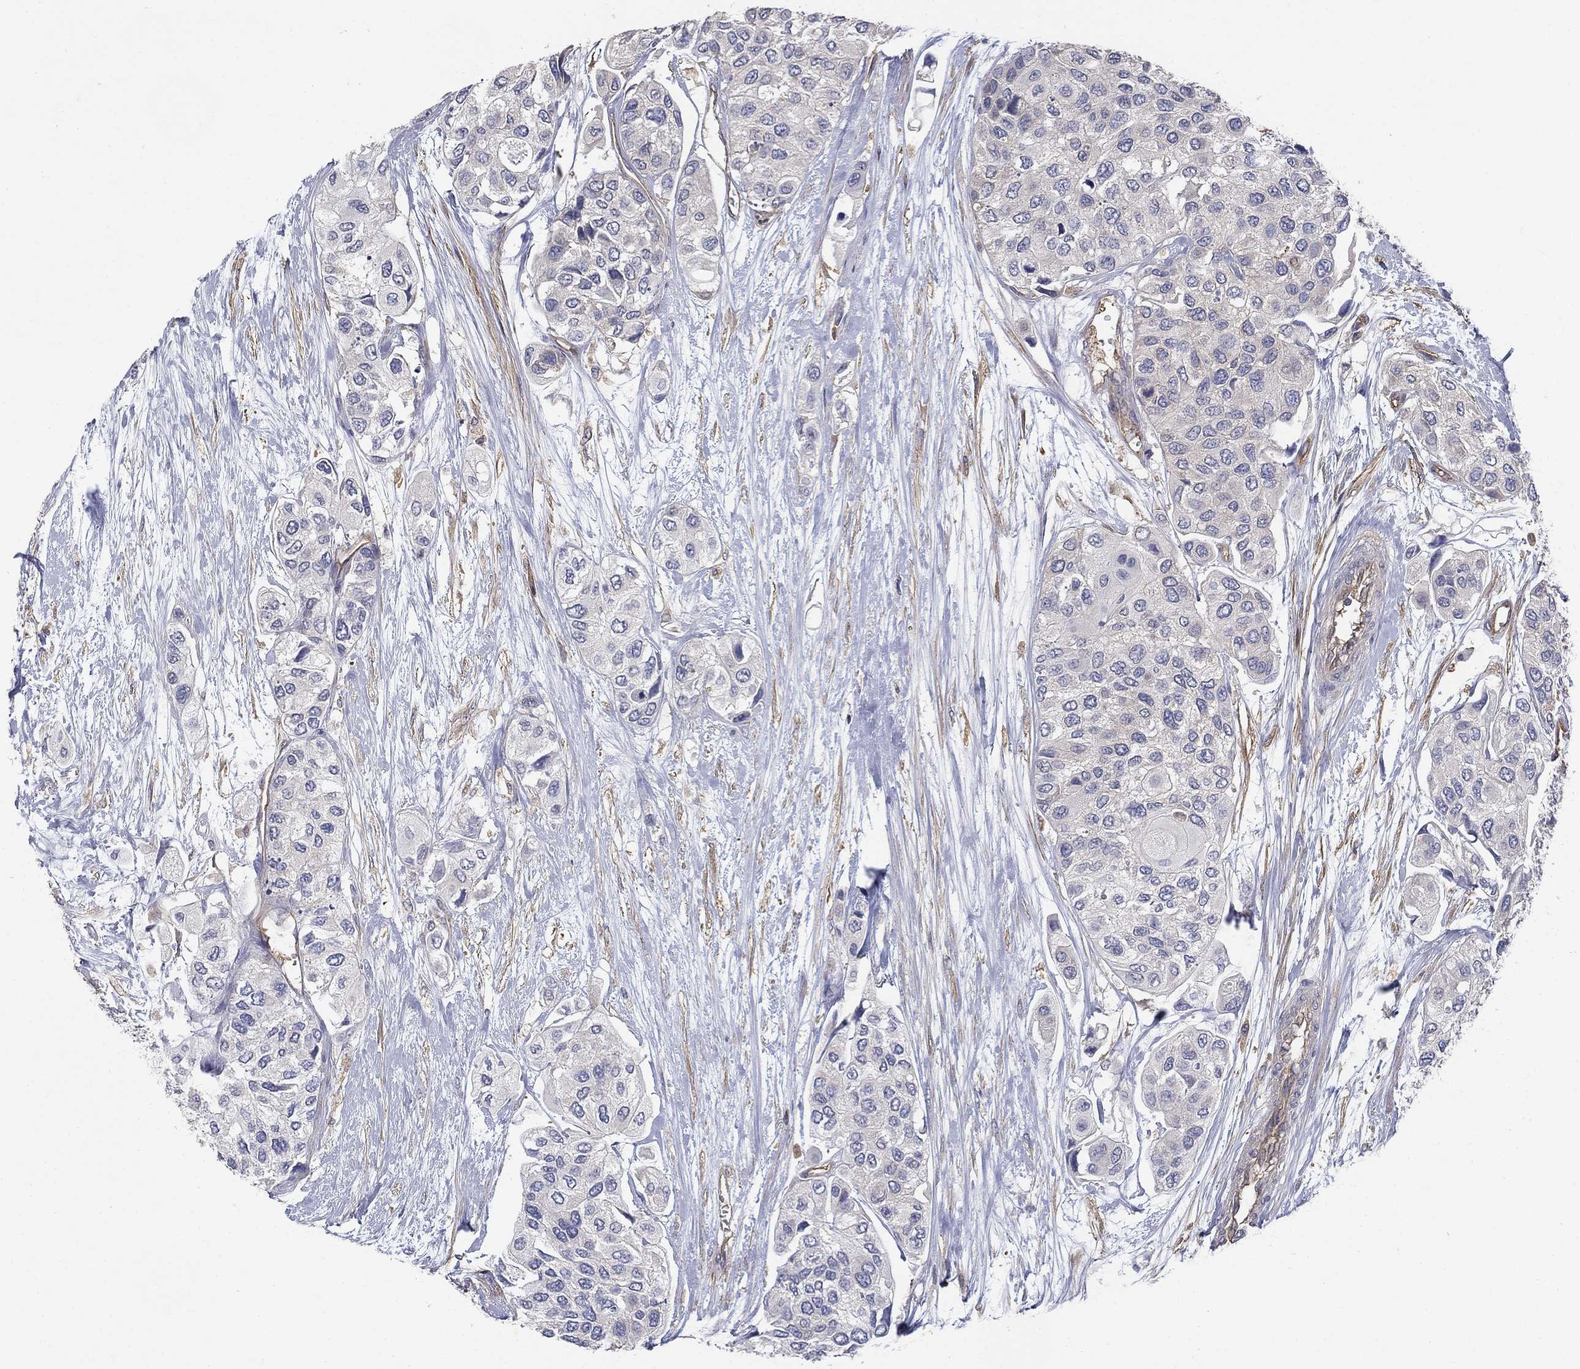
{"staining": {"intensity": "negative", "quantity": "none", "location": "none"}, "tissue": "urothelial cancer", "cell_type": "Tumor cells", "image_type": "cancer", "snomed": [{"axis": "morphology", "description": "Urothelial carcinoma, High grade"}, {"axis": "topography", "description": "Urinary bladder"}], "caption": "DAB (3,3'-diaminobenzidine) immunohistochemical staining of human urothelial cancer displays no significant expression in tumor cells.", "gene": "DPYSL2", "patient": {"sex": "male", "age": 77}}